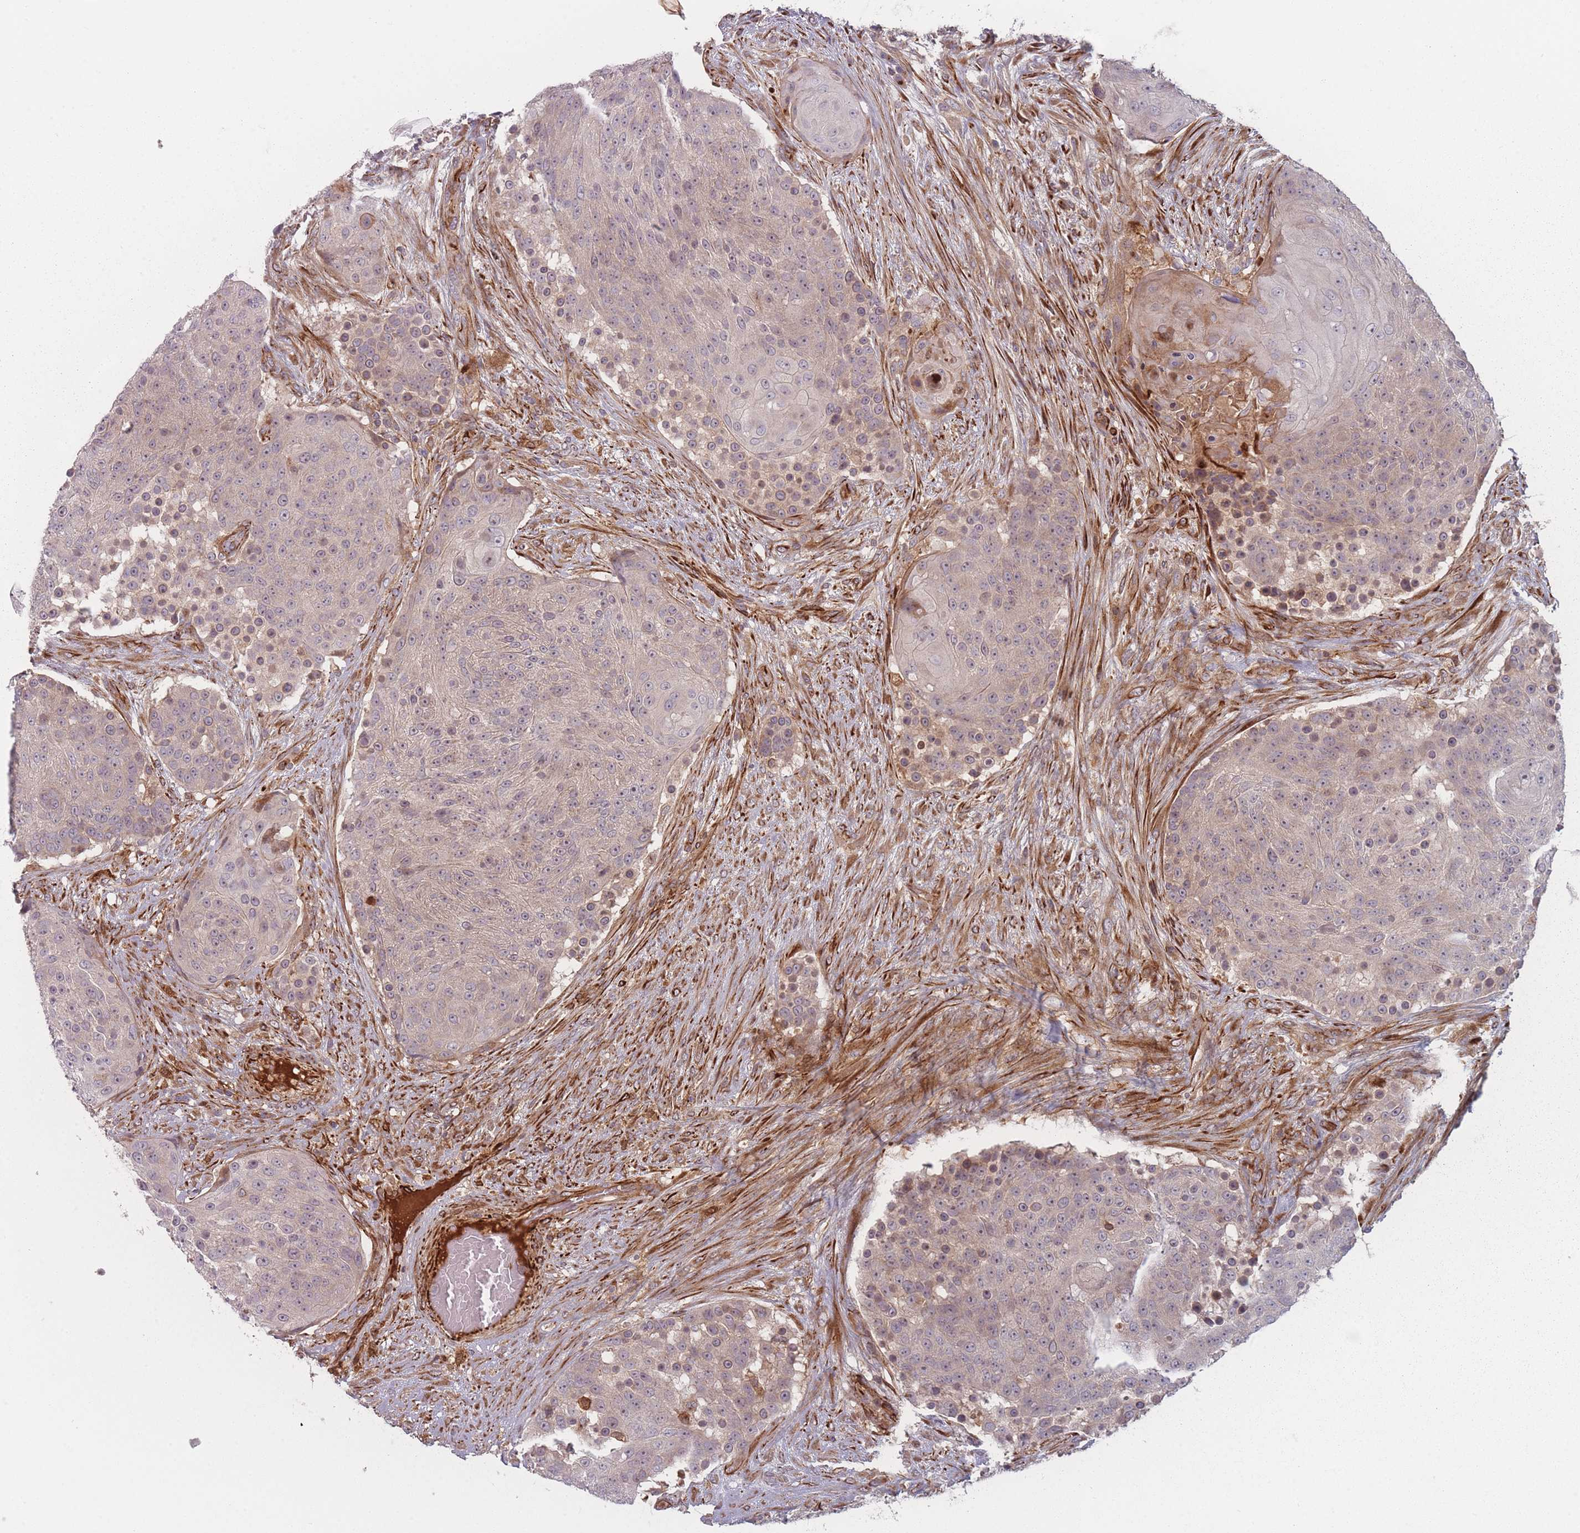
{"staining": {"intensity": "negative", "quantity": "none", "location": "none"}, "tissue": "urothelial cancer", "cell_type": "Tumor cells", "image_type": "cancer", "snomed": [{"axis": "morphology", "description": "Urothelial carcinoma, High grade"}, {"axis": "topography", "description": "Urinary bladder"}], "caption": "Urothelial cancer was stained to show a protein in brown. There is no significant staining in tumor cells.", "gene": "EEF1AKMT2", "patient": {"sex": "female", "age": 63}}